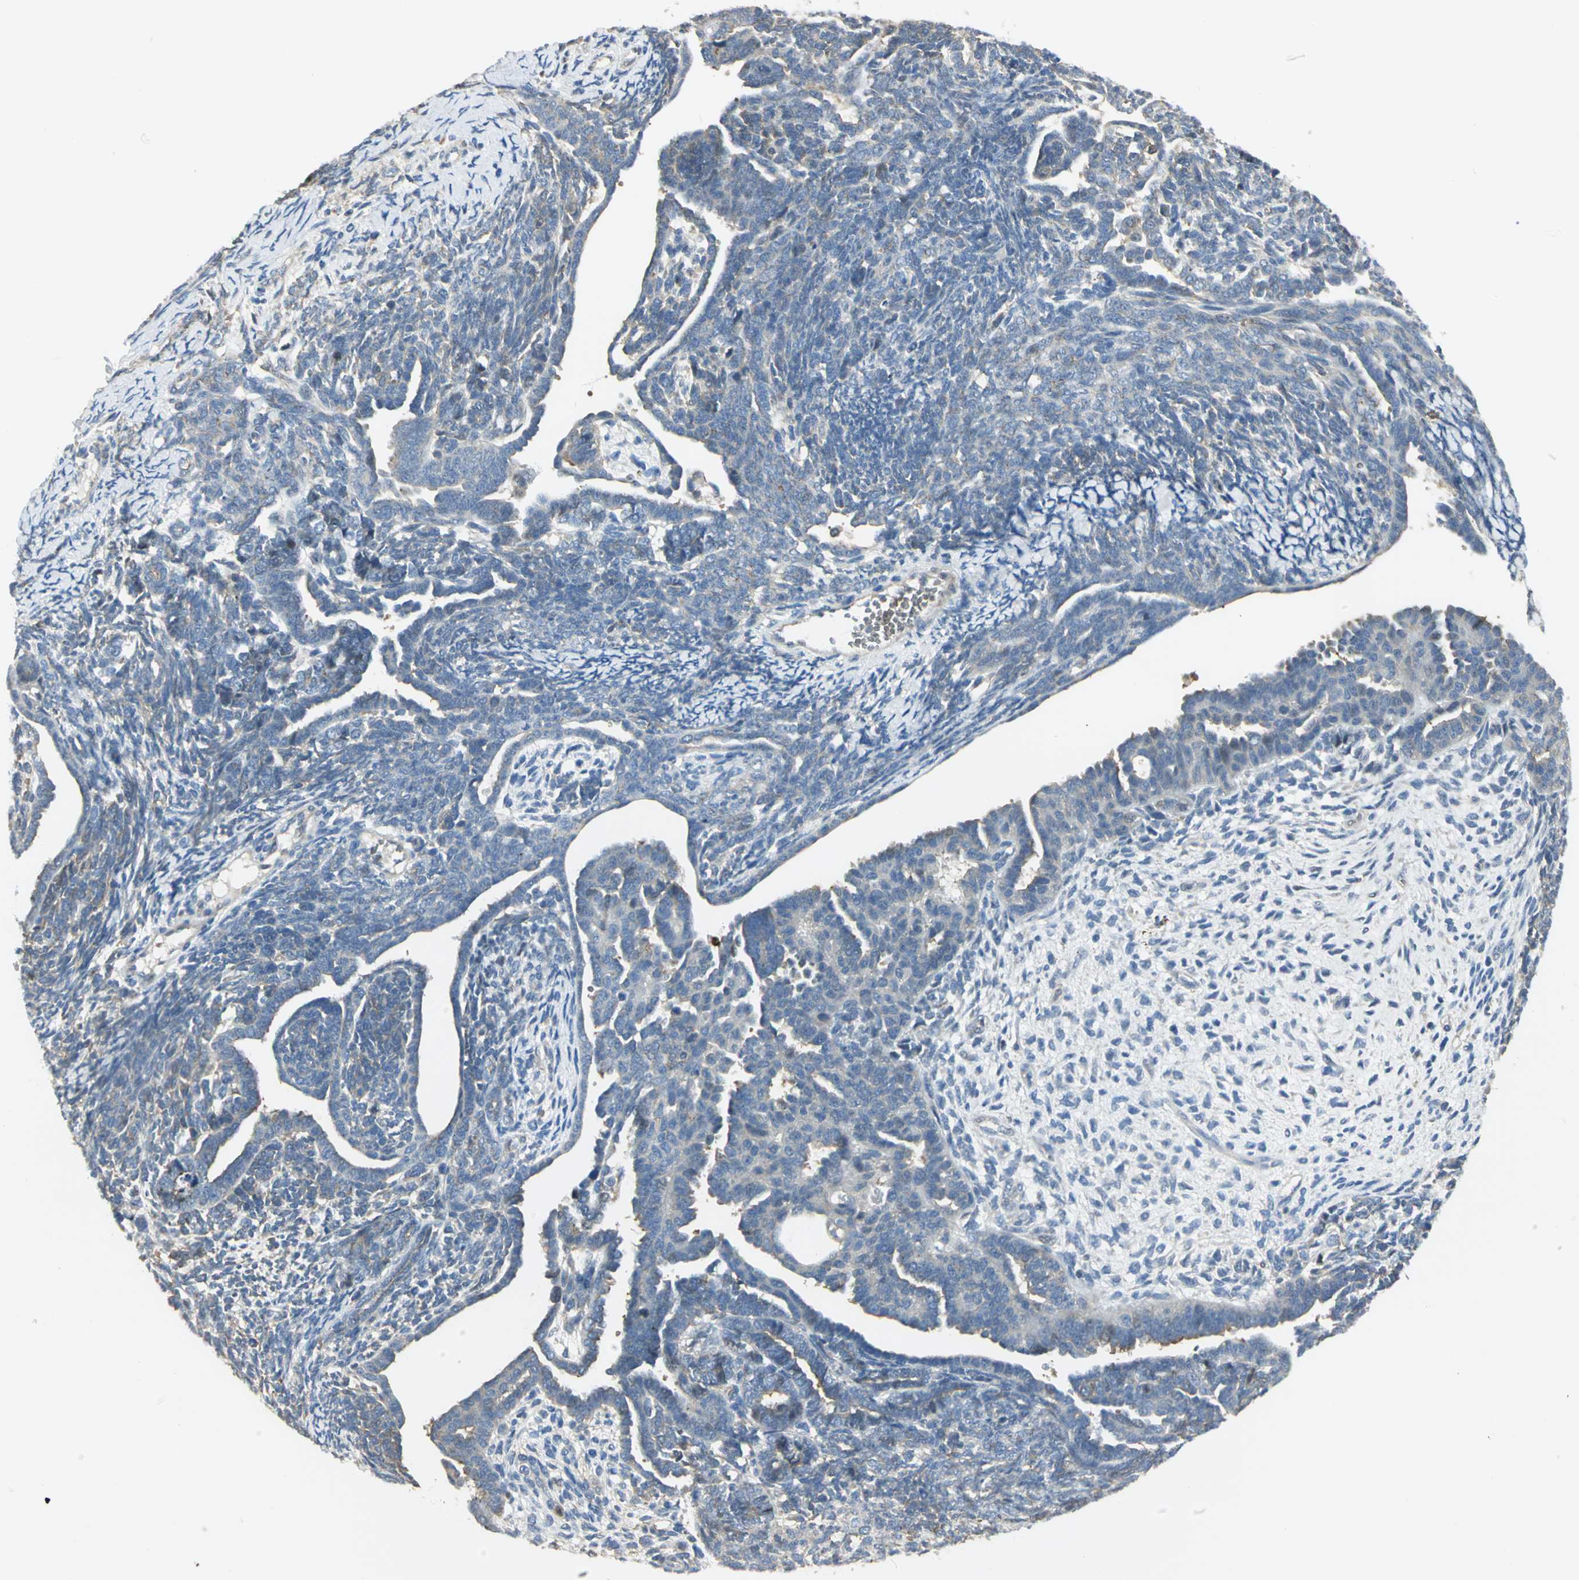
{"staining": {"intensity": "negative", "quantity": "none", "location": "none"}, "tissue": "endometrial cancer", "cell_type": "Tumor cells", "image_type": "cancer", "snomed": [{"axis": "morphology", "description": "Neoplasm, malignant, NOS"}, {"axis": "topography", "description": "Endometrium"}], "caption": "DAB immunohistochemical staining of human endometrial cancer (malignant neoplasm) displays no significant positivity in tumor cells. The staining is performed using DAB brown chromogen with nuclei counter-stained in using hematoxylin.", "gene": "ANK1", "patient": {"sex": "female", "age": 74}}